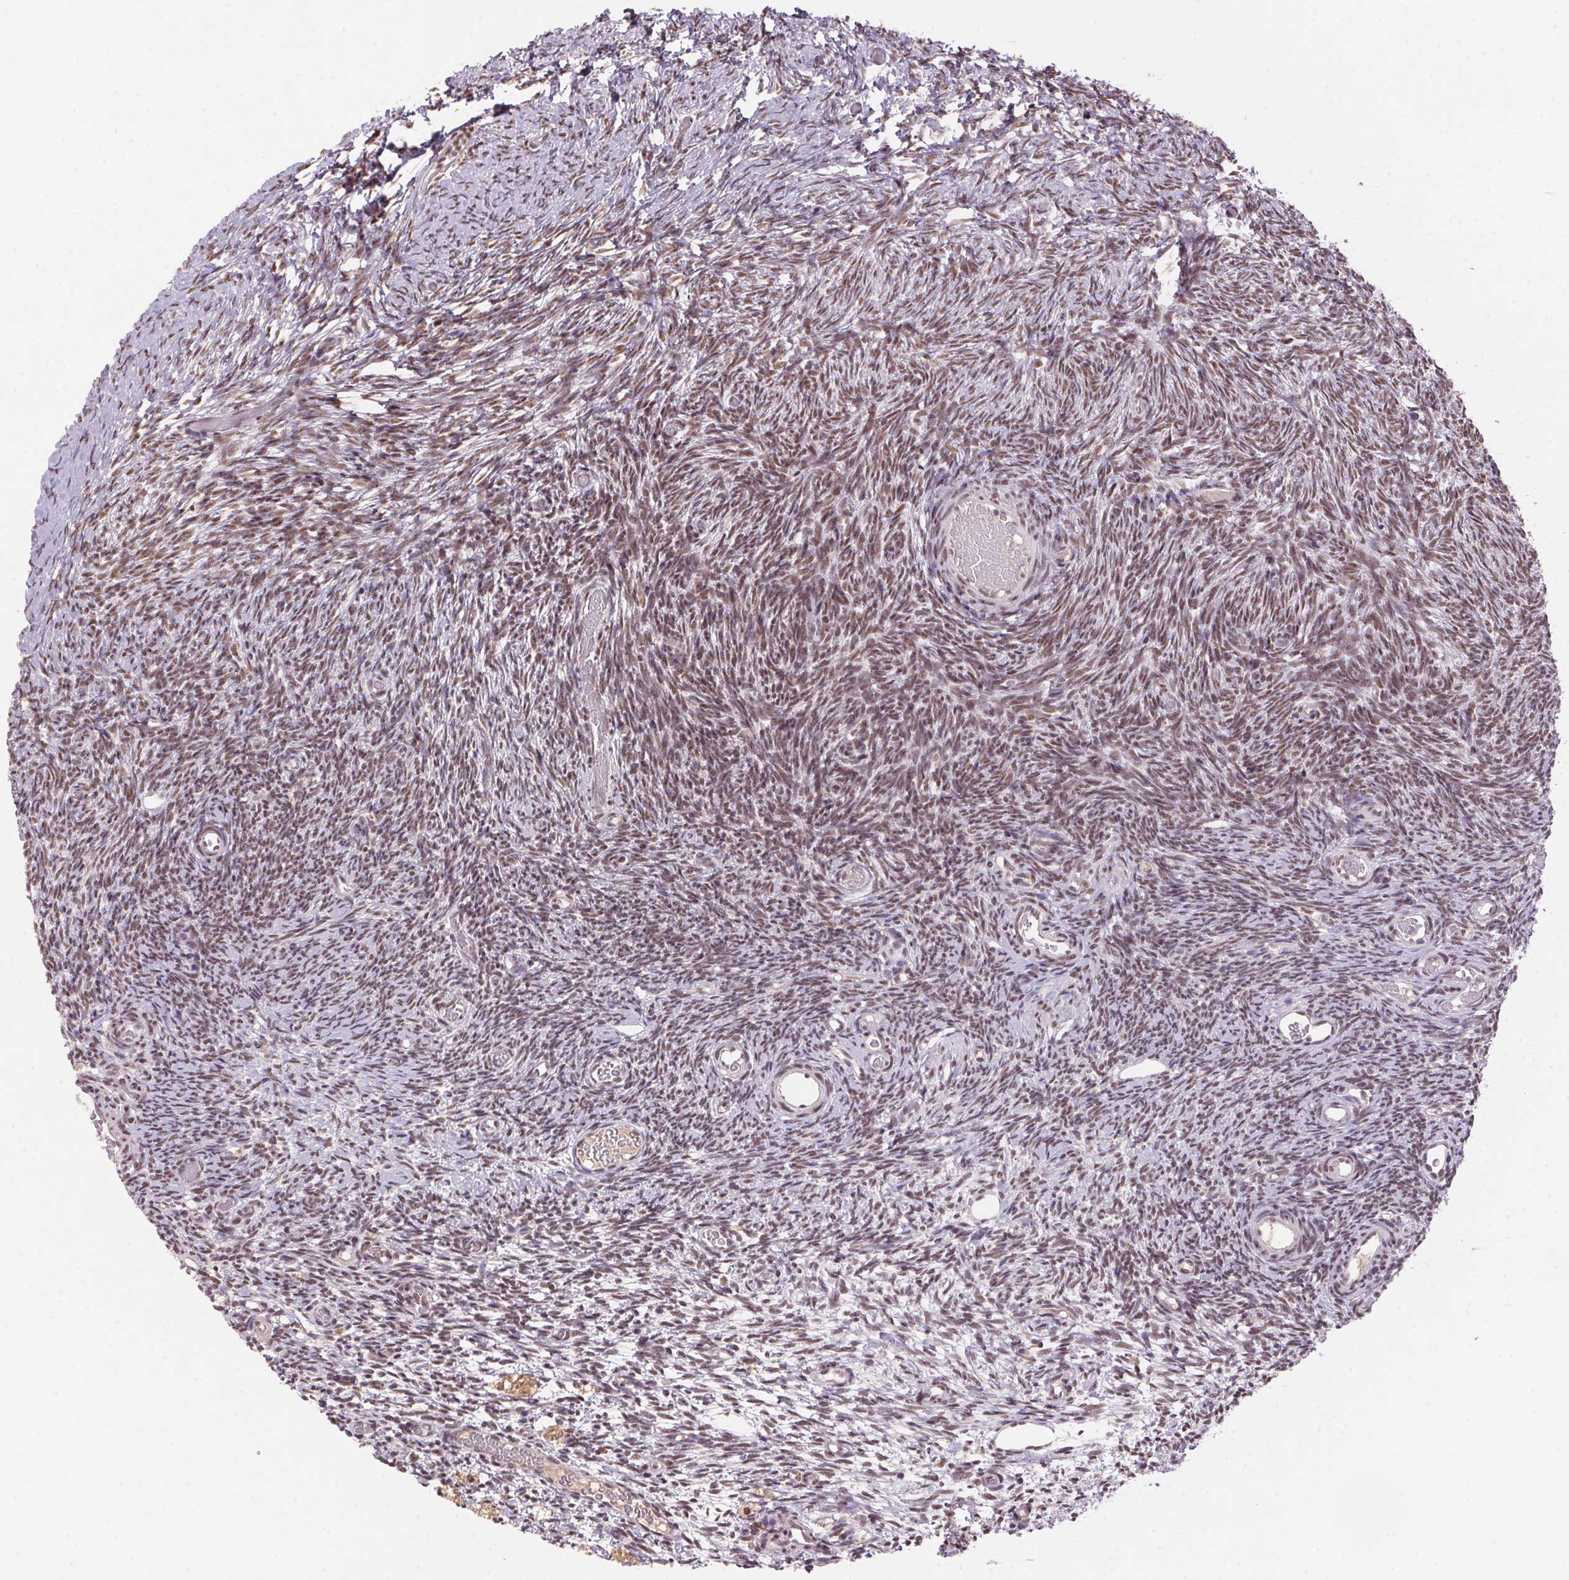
{"staining": {"intensity": "weak", "quantity": ">75%", "location": "nuclear"}, "tissue": "ovary", "cell_type": "Follicle cells", "image_type": "normal", "snomed": [{"axis": "morphology", "description": "Normal tissue, NOS"}, {"axis": "topography", "description": "Ovary"}], "caption": "Immunohistochemistry (IHC) image of benign ovary: ovary stained using immunohistochemistry demonstrates low levels of weak protein expression localized specifically in the nuclear of follicle cells, appearing as a nuclear brown color.", "gene": "ZBTB4", "patient": {"sex": "female", "age": 39}}